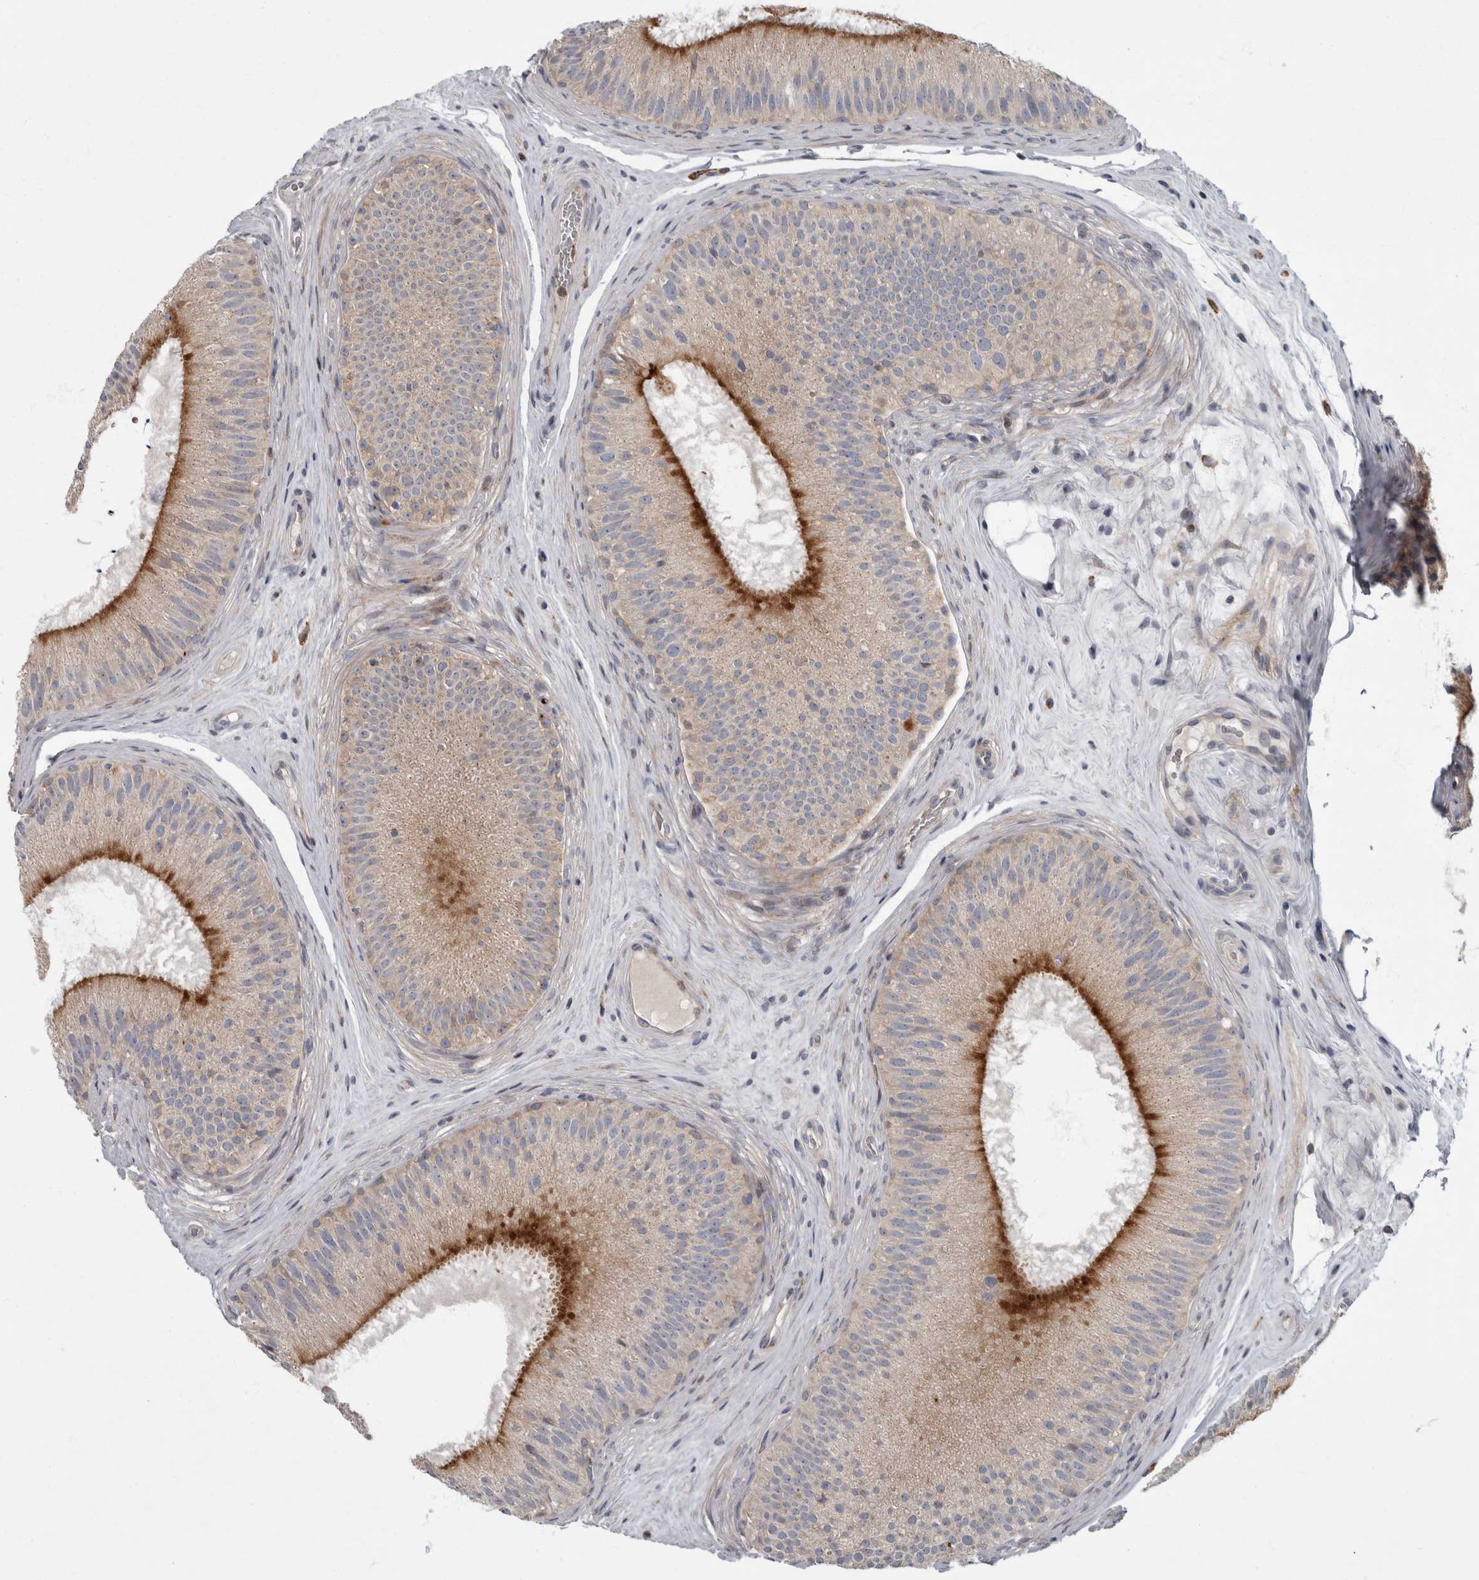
{"staining": {"intensity": "strong", "quantity": "25%-75%", "location": "cytoplasmic/membranous"}, "tissue": "epididymis", "cell_type": "Glandular cells", "image_type": "normal", "snomed": [{"axis": "morphology", "description": "Normal tissue, NOS"}, {"axis": "topography", "description": "Epididymis"}], "caption": "Immunohistochemical staining of normal human epididymis demonstrates high levels of strong cytoplasmic/membranous positivity in approximately 25%-75% of glandular cells.", "gene": "CDC42BPG", "patient": {"sex": "male", "age": 45}}